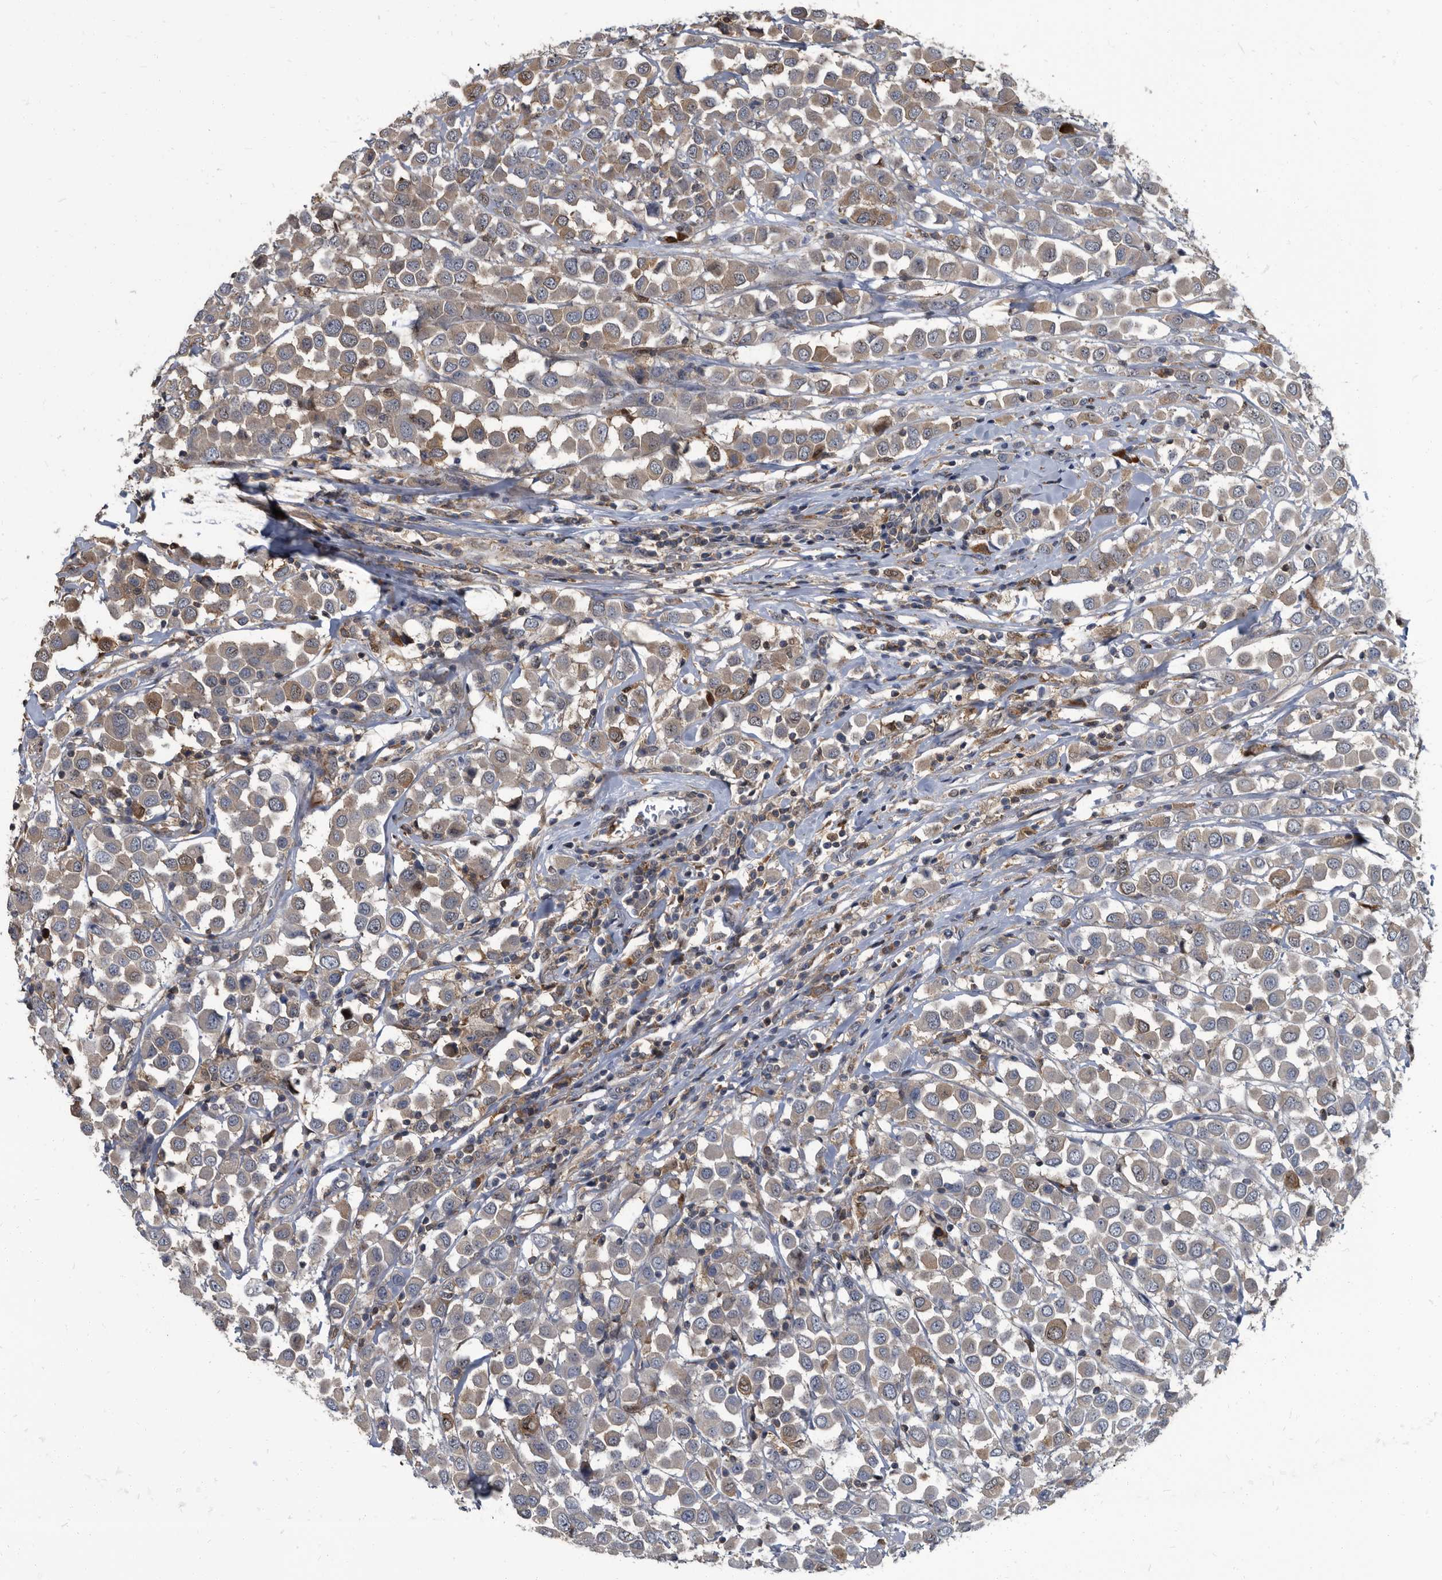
{"staining": {"intensity": "weak", "quantity": "<25%", "location": "cytoplasmic/membranous"}, "tissue": "breast cancer", "cell_type": "Tumor cells", "image_type": "cancer", "snomed": [{"axis": "morphology", "description": "Duct carcinoma"}, {"axis": "topography", "description": "Breast"}], "caption": "An image of breast intraductal carcinoma stained for a protein shows no brown staining in tumor cells.", "gene": "CDV3", "patient": {"sex": "female", "age": 61}}